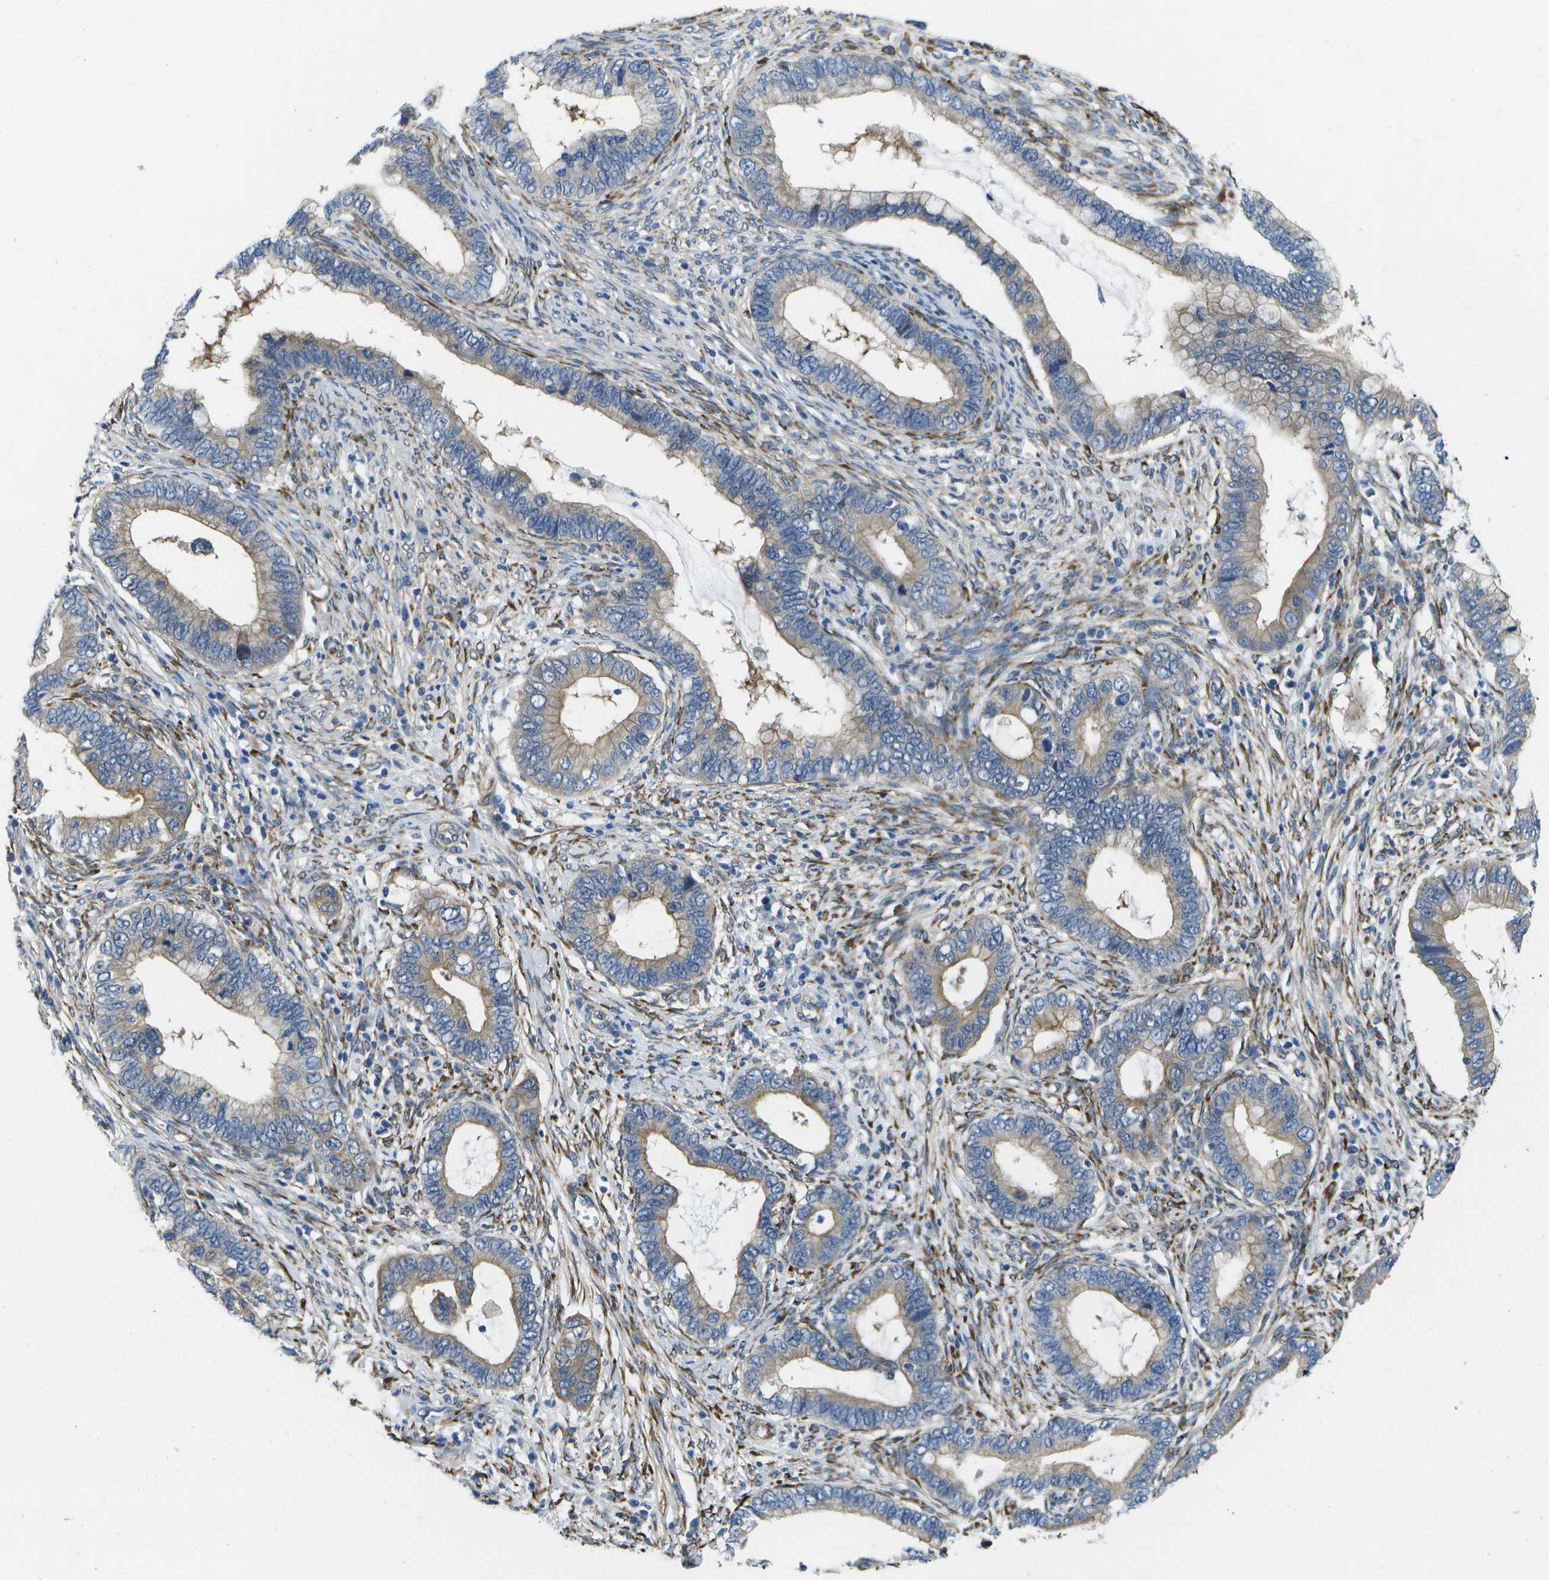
{"staining": {"intensity": "weak", "quantity": "25%-75%", "location": "cytoplasmic/membranous"}, "tissue": "cervical cancer", "cell_type": "Tumor cells", "image_type": "cancer", "snomed": [{"axis": "morphology", "description": "Adenocarcinoma, NOS"}, {"axis": "topography", "description": "Cervix"}], "caption": "This image shows immunohistochemistry (IHC) staining of human cervical cancer (adenocarcinoma), with low weak cytoplasmic/membranous staining in approximately 25%-75% of tumor cells.", "gene": "P3H1", "patient": {"sex": "female", "age": 44}}